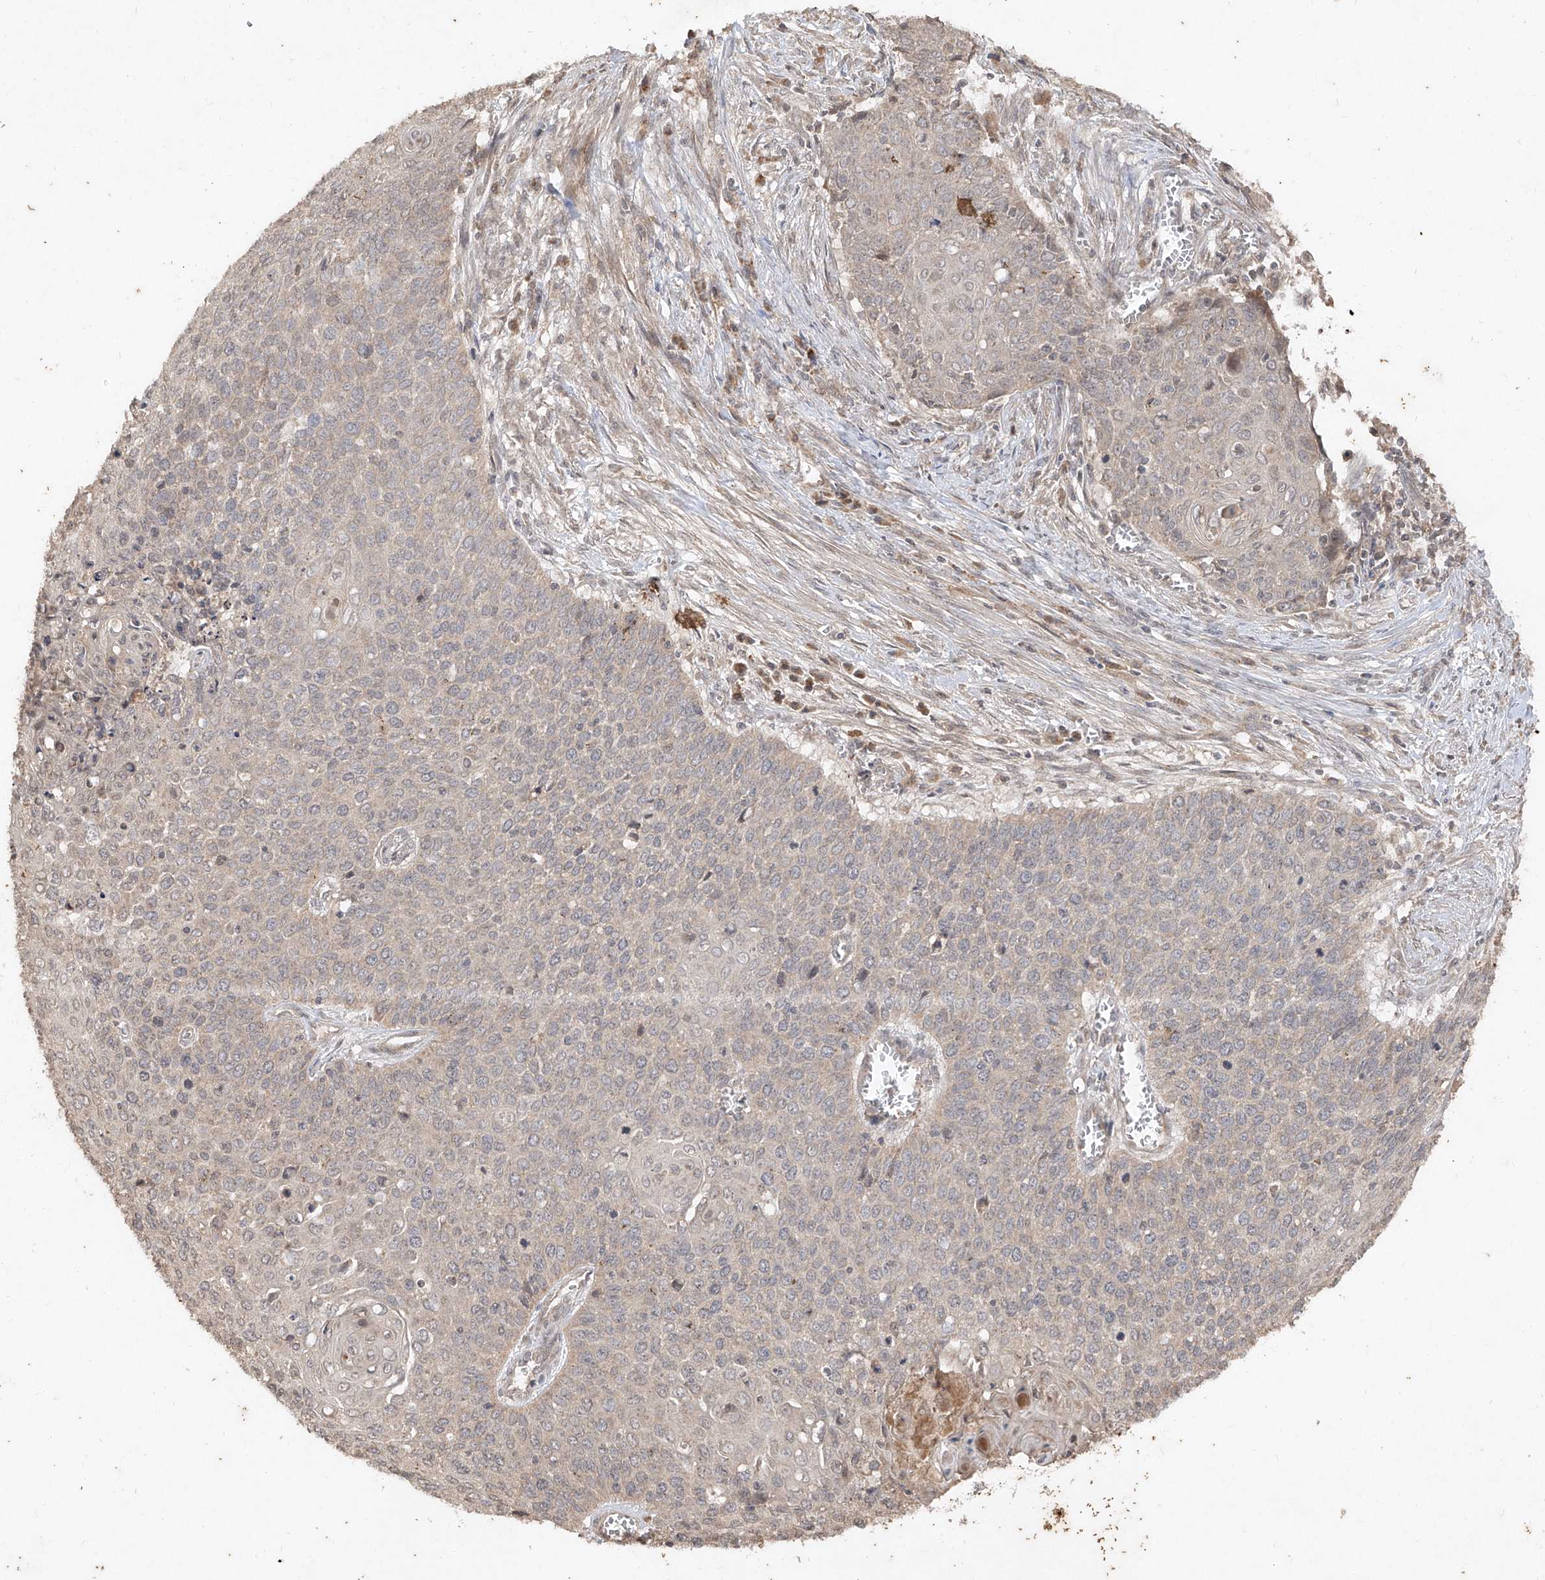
{"staining": {"intensity": "weak", "quantity": "<25%", "location": "cytoplasmic/membranous"}, "tissue": "cervical cancer", "cell_type": "Tumor cells", "image_type": "cancer", "snomed": [{"axis": "morphology", "description": "Squamous cell carcinoma, NOS"}, {"axis": "topography", "description": "Cervix"}], "caption": "An immunohistochemistry histopathology image of squamous cell carcinoma (cervical) is shown. There is no staining in tumor cells of squamous cell carcinoma (cervical). (DAB (3,3'-diaminobenzidine) immunohistochemistry (IHC), high magnification).", "gene": "ABCD3", "patient": {"sex": "female", "age": 39}}